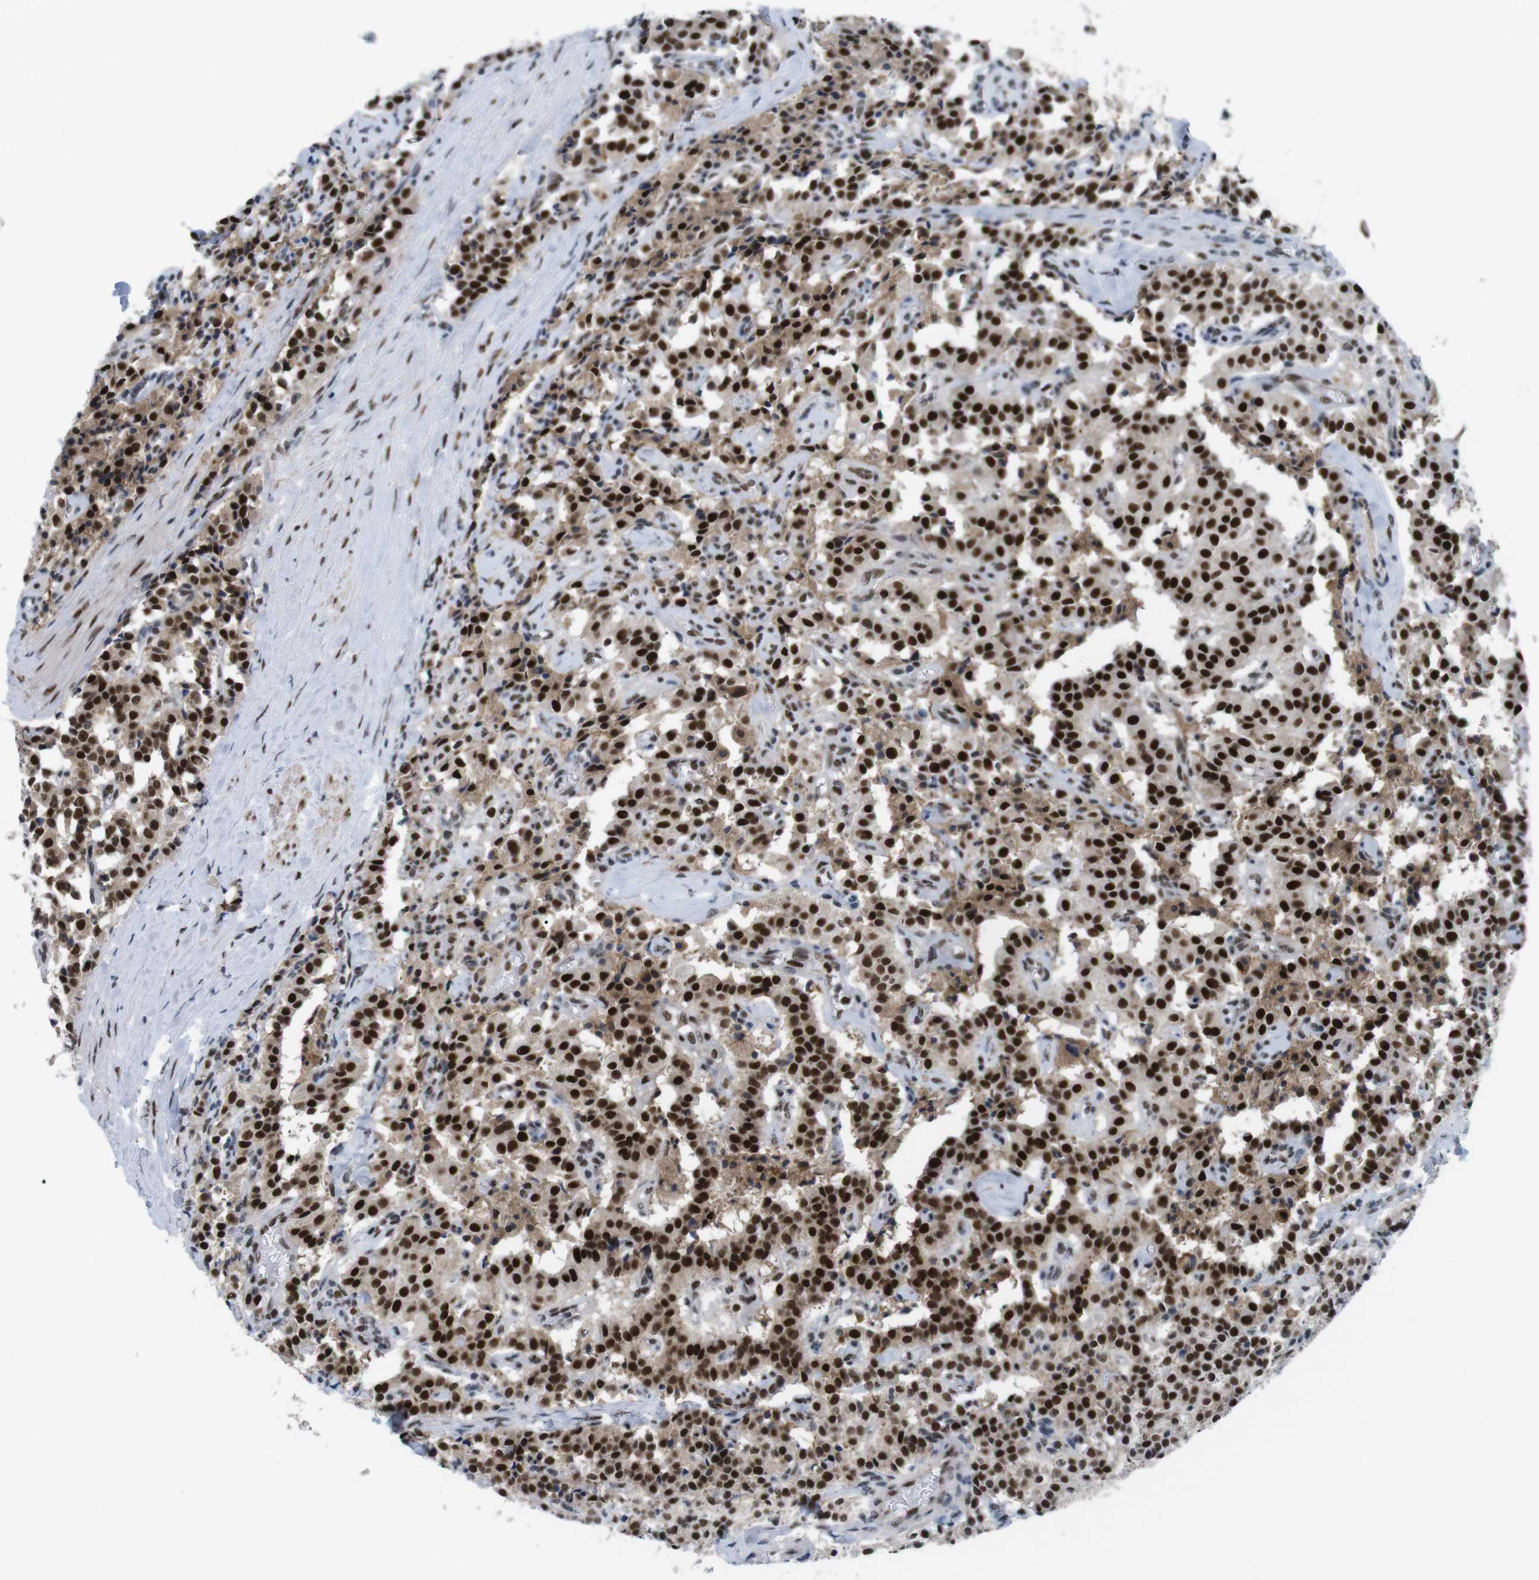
{"staining": {"intensity": "strong", "quantity": ">75%", "location": "nuclear"}, "tissue": "carcinoid", "cell_type": "Tumor cells", "image_type": "cancer", "snomed": [{"axis": "morphology", "description": "Carcinoid, malignant, NOS"}, {"axis": "topography", "description": "Lung"}], "caption": "This image reveals IHC staining of human carcinoid, with high strong nuclear expression in about >75% of tumor cells.", "gene": "PSME3", "patient": {"sex": "male", "age": 30}}